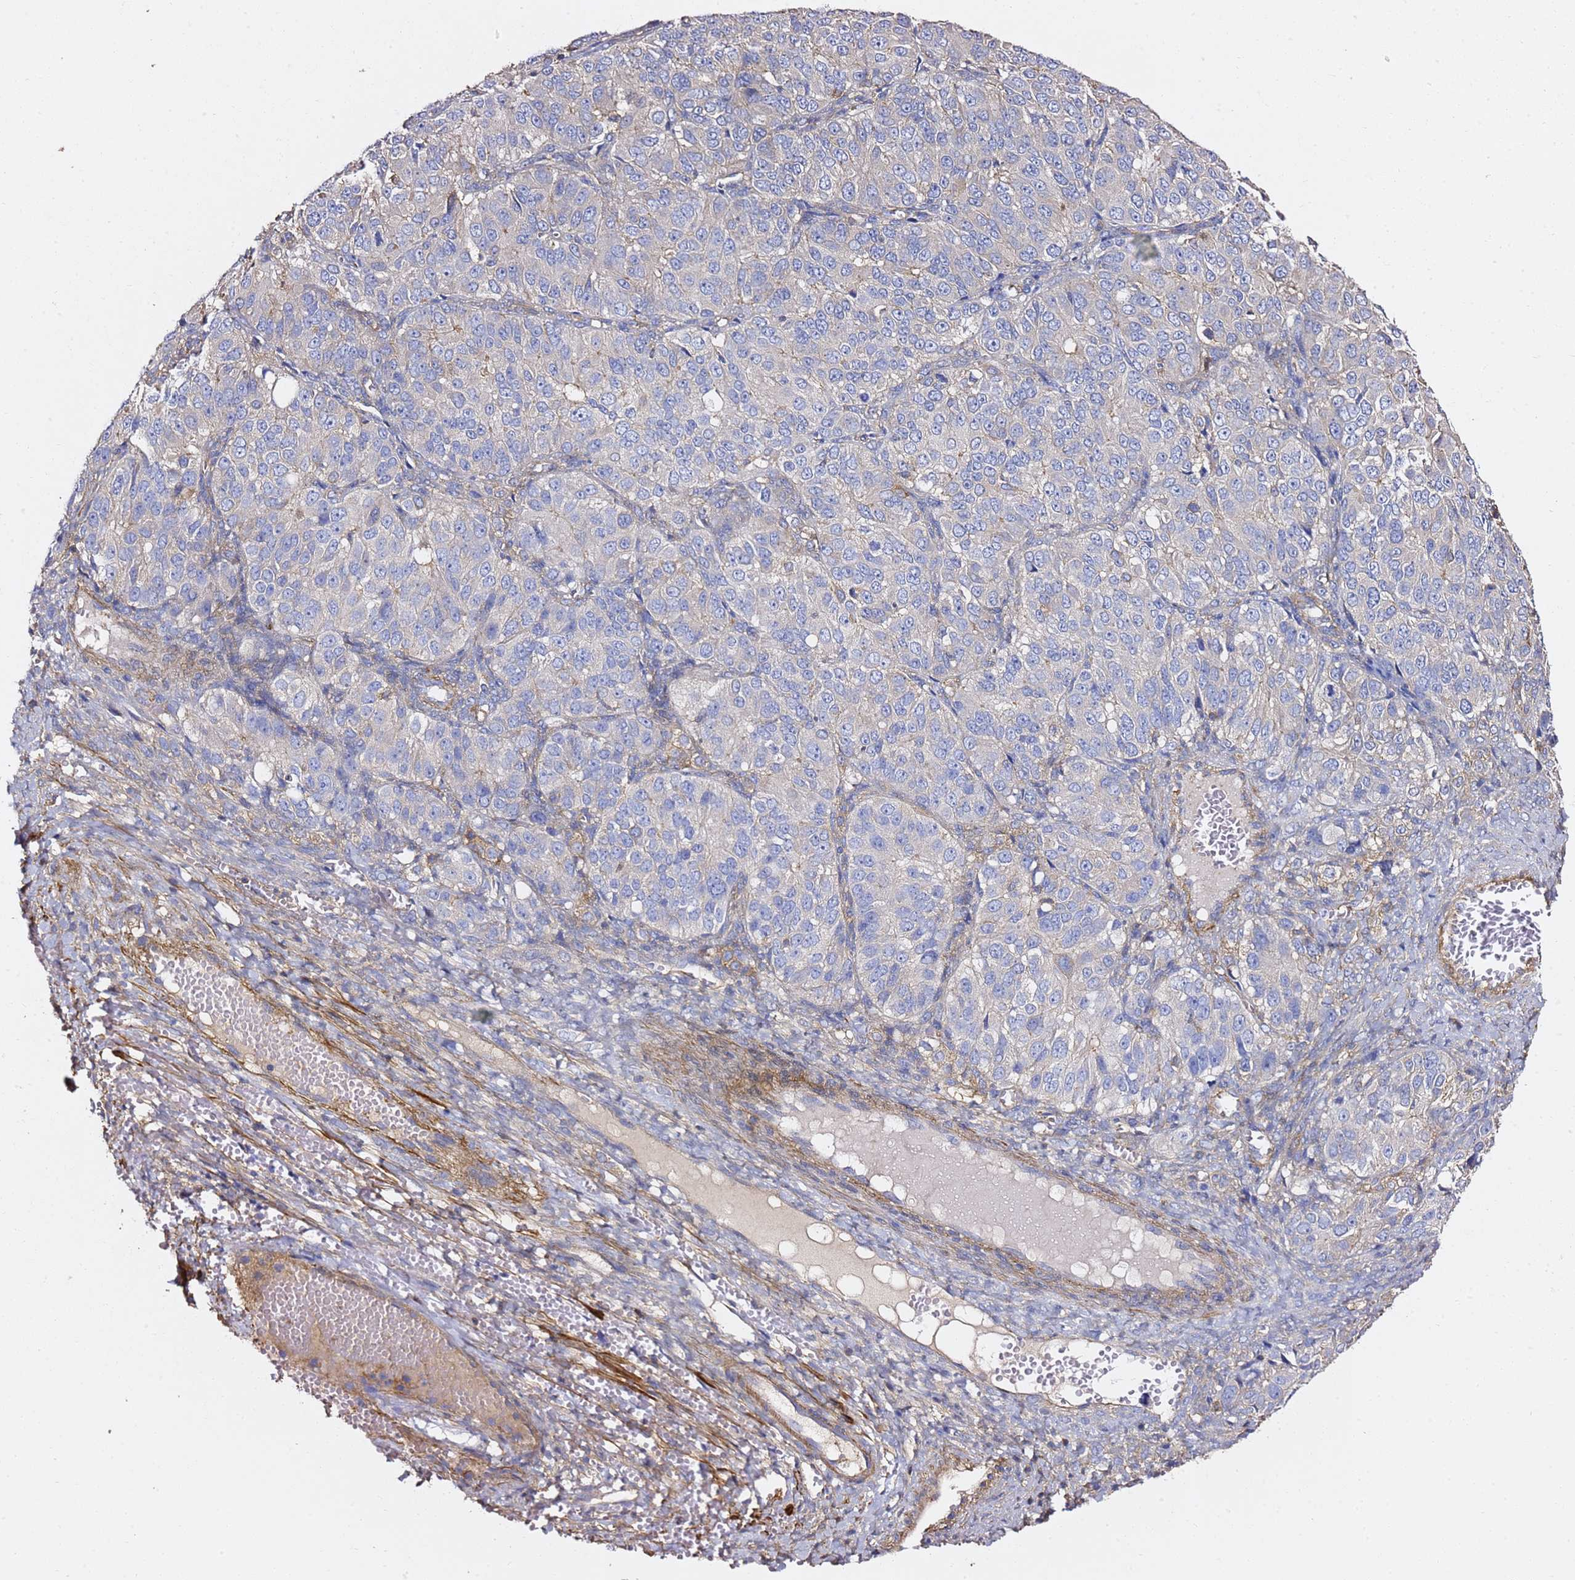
{"staining": {"intensity": "negative", "quantity": "none", "location": "none"}, "tissue": "ovarian cancer", "cell_type": "Tumor cells", "image_type": "cancer", "snomed": [{"axis": "morphology", "description": "Carcinoma, endometroid"}, {"axis": "topography", "description": "Ovary"}], "caption": "A high-resolution photomicrograph shows immunohistochemistry (IHC) staining of ovarian endometroid carcinoma, which displays no significant positivity in tumor cells.", "gene": "ZFP36L2", "patient": {"sex": "female", "age": 51}}